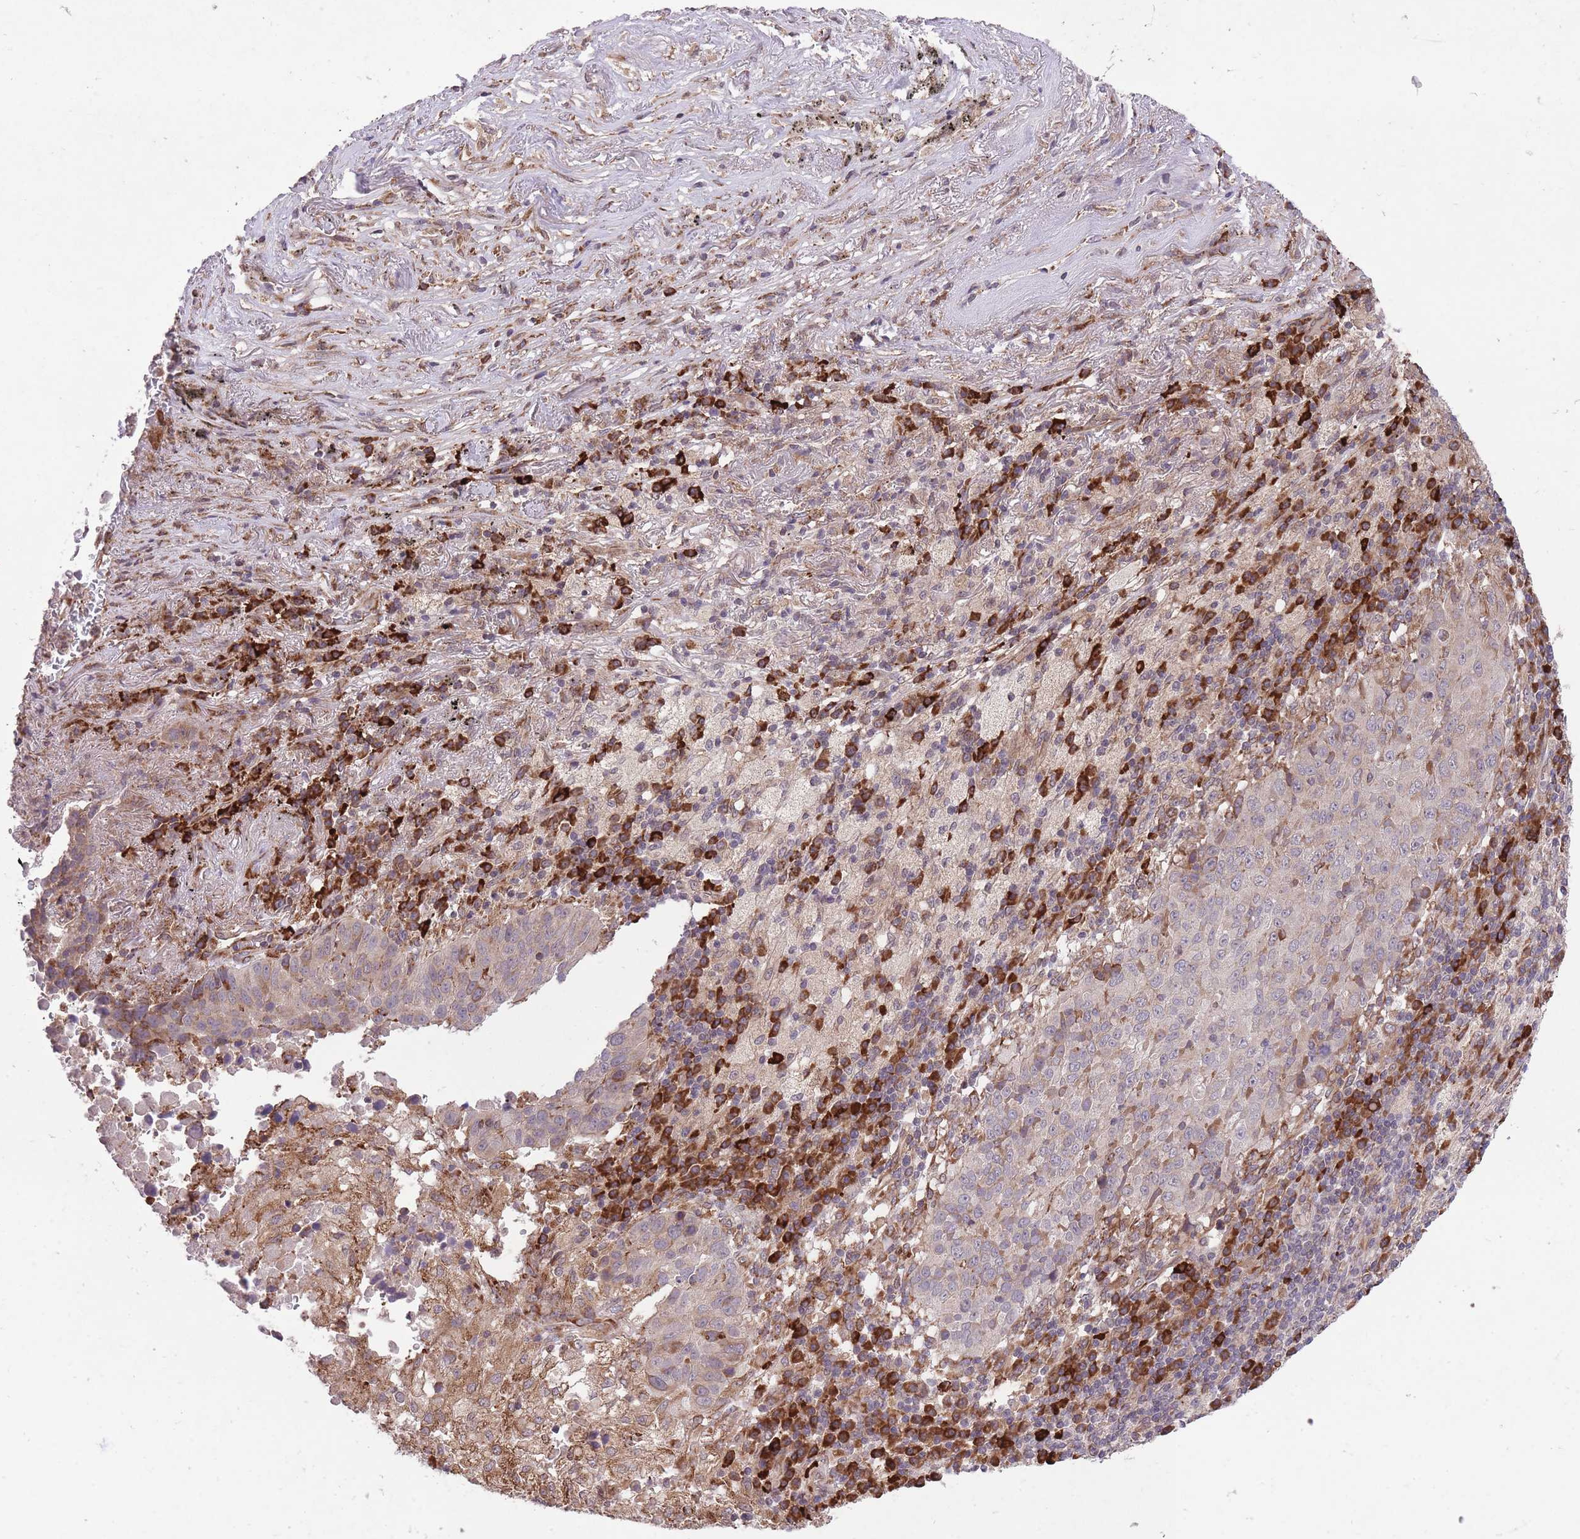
{"staining": {"intensity": "weak", "quantity": "<25%", "location": "cytoplasmic/membranous"}, "tissue": "lung cancer", "cell_type": "Tumor cells", "image_type": "cancer", "snomed": [{"axis": "morphology", "description": "Squamous cell carcinoma, NOS"}, {"axis": "topography", "description": "Lung"}], "caption": "High power microscopy image of an immunohistochemistry micrograph of lung cancer, revealing no significant positivity in tumor cells.", "gene": "TTLL3", "patient": {"sex": "male", "age": 73}}